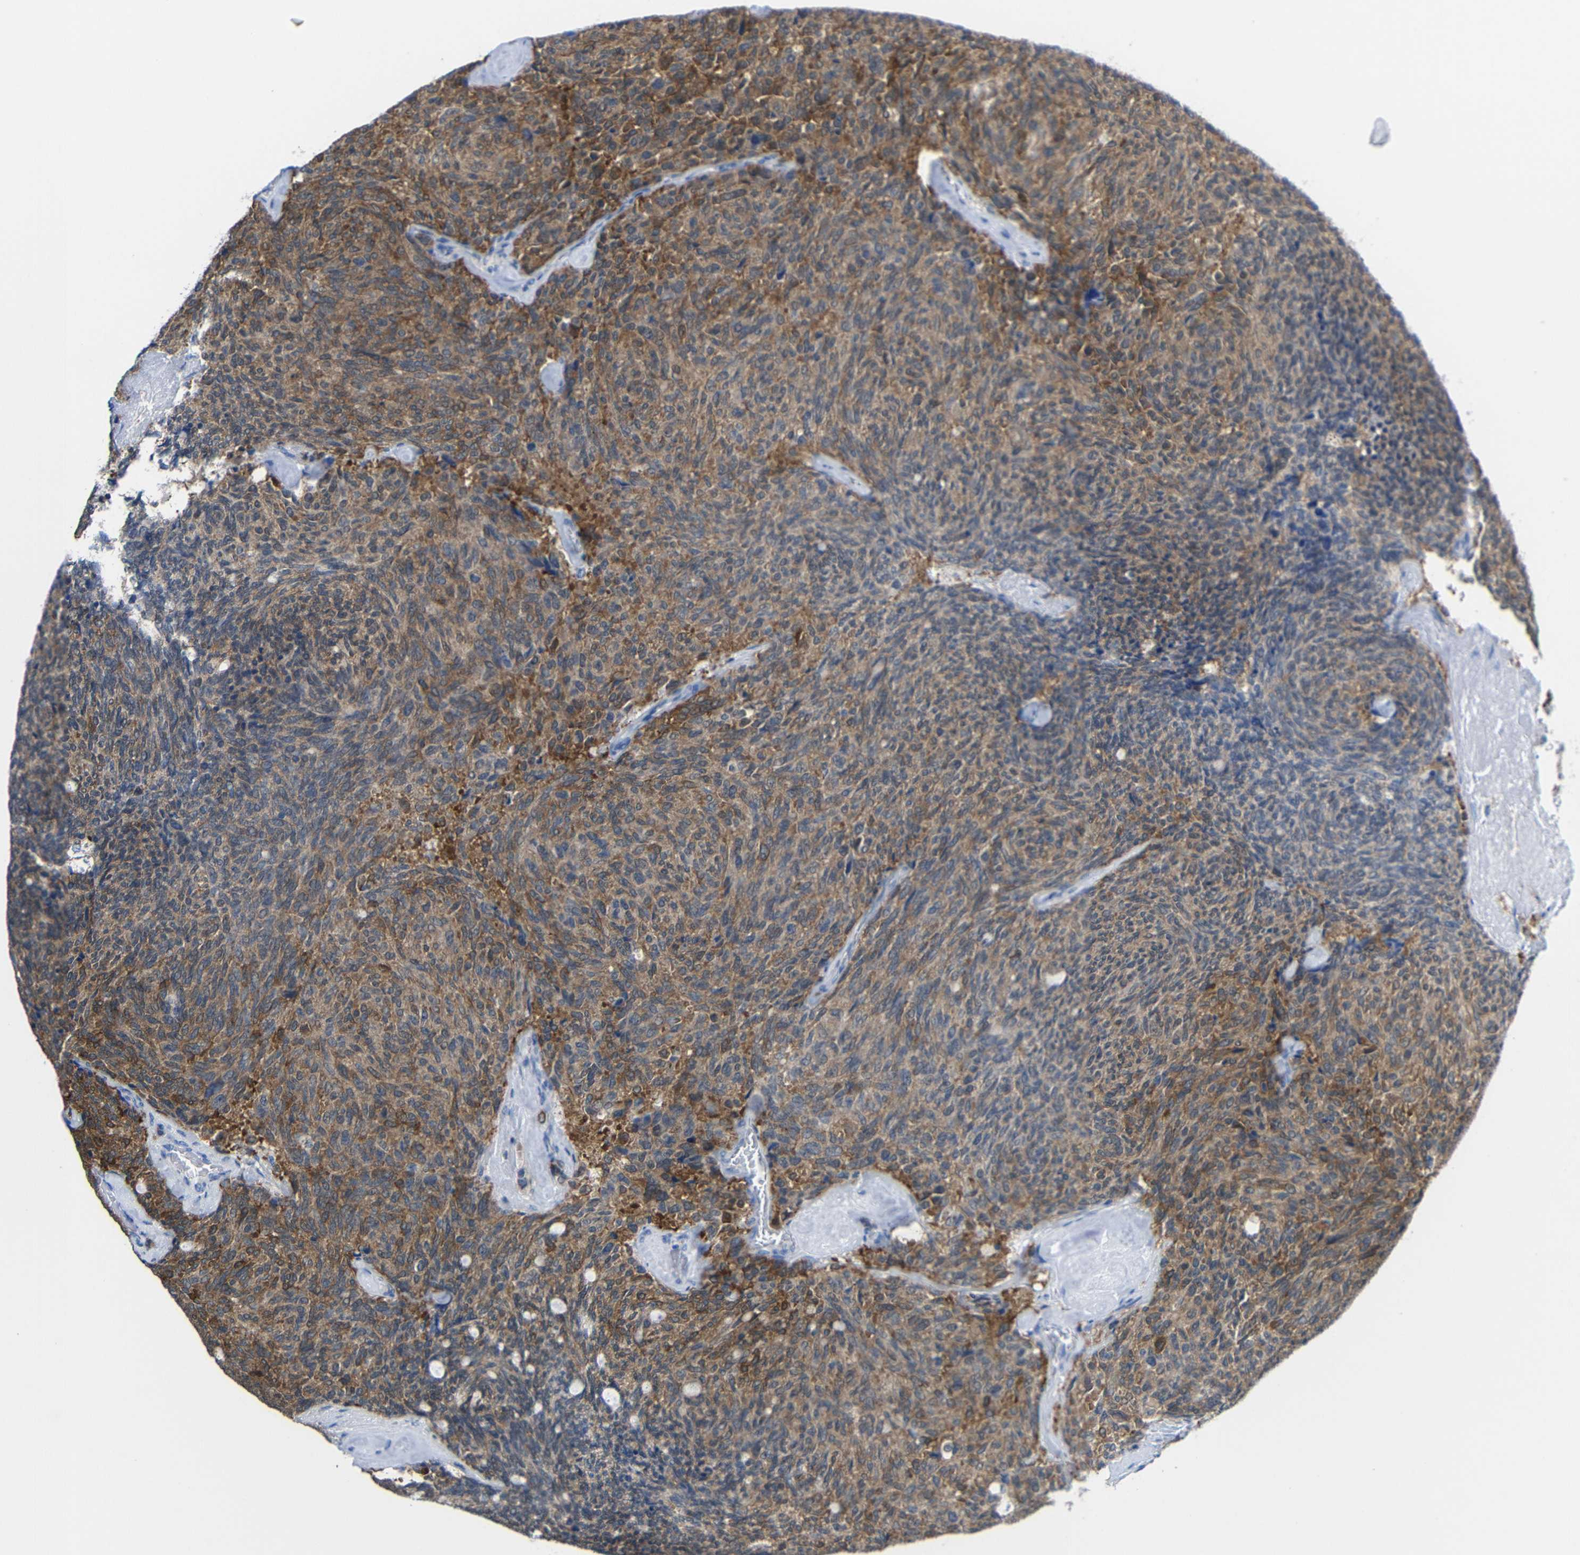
{"staining": {"intensity": "moderate", "quantity": ">75%", "location": "cytoplasmic/membranous"}, "tissue": "carcinoid", "cell_type": "Tumor cells", "image_type": "cancer", "snomed": [{"axis": "morphology", "description": "Carcinoid, malignant, NOS"}, {"axis": "topography", "description": "Pancreas"}], "caption": "Immunohistochemical staining of human carcinoid (malignant) exhibits medium levels of moderate cytoplasmic/membranous positivity in about >75% of tumor cells.", "gene": "PEBP1", "patient": {"sex": "female", "age": 54}}